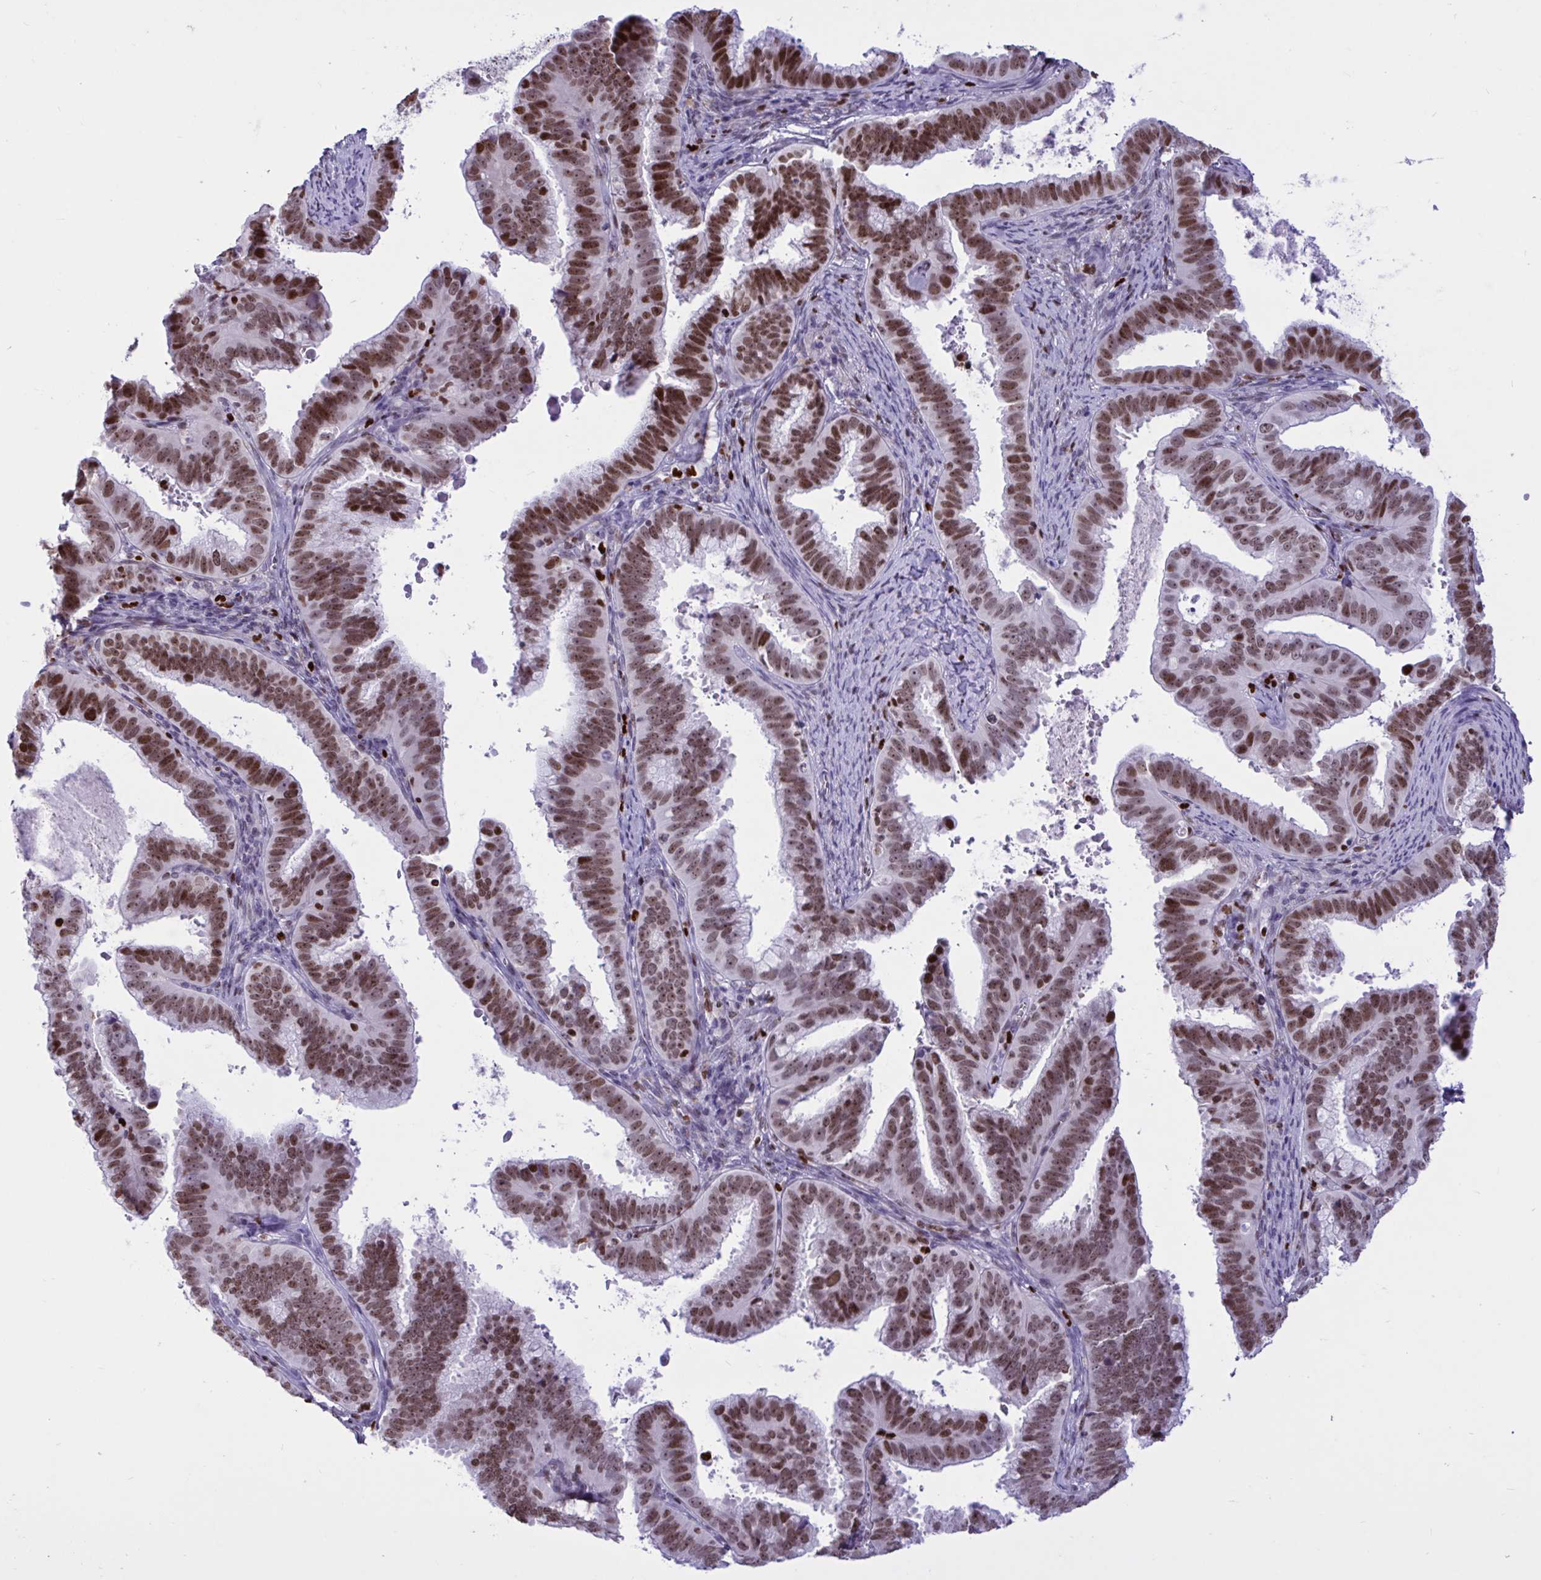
{"staining": {"intensity": "strong", "quantity": ">75%", "location": "nuclear"}, "tissue": "cervical cancer", "cell_type": "Tumor cells", "image_type": "cancer", "snomed": [{"axis": "morphology", "description": "Adenocarcinoma, NOS"}, {"axis": "topography", "description": "Cervix"}], "caption": "This photomicrograph exhibits immunohistochemistry staining of adenocarcinoma (cervical), with high strong nuclear staining in approximately >75% of tumor cells.", "gene": "HMGB2", "patient": {"sex": "female", "age": 61}}